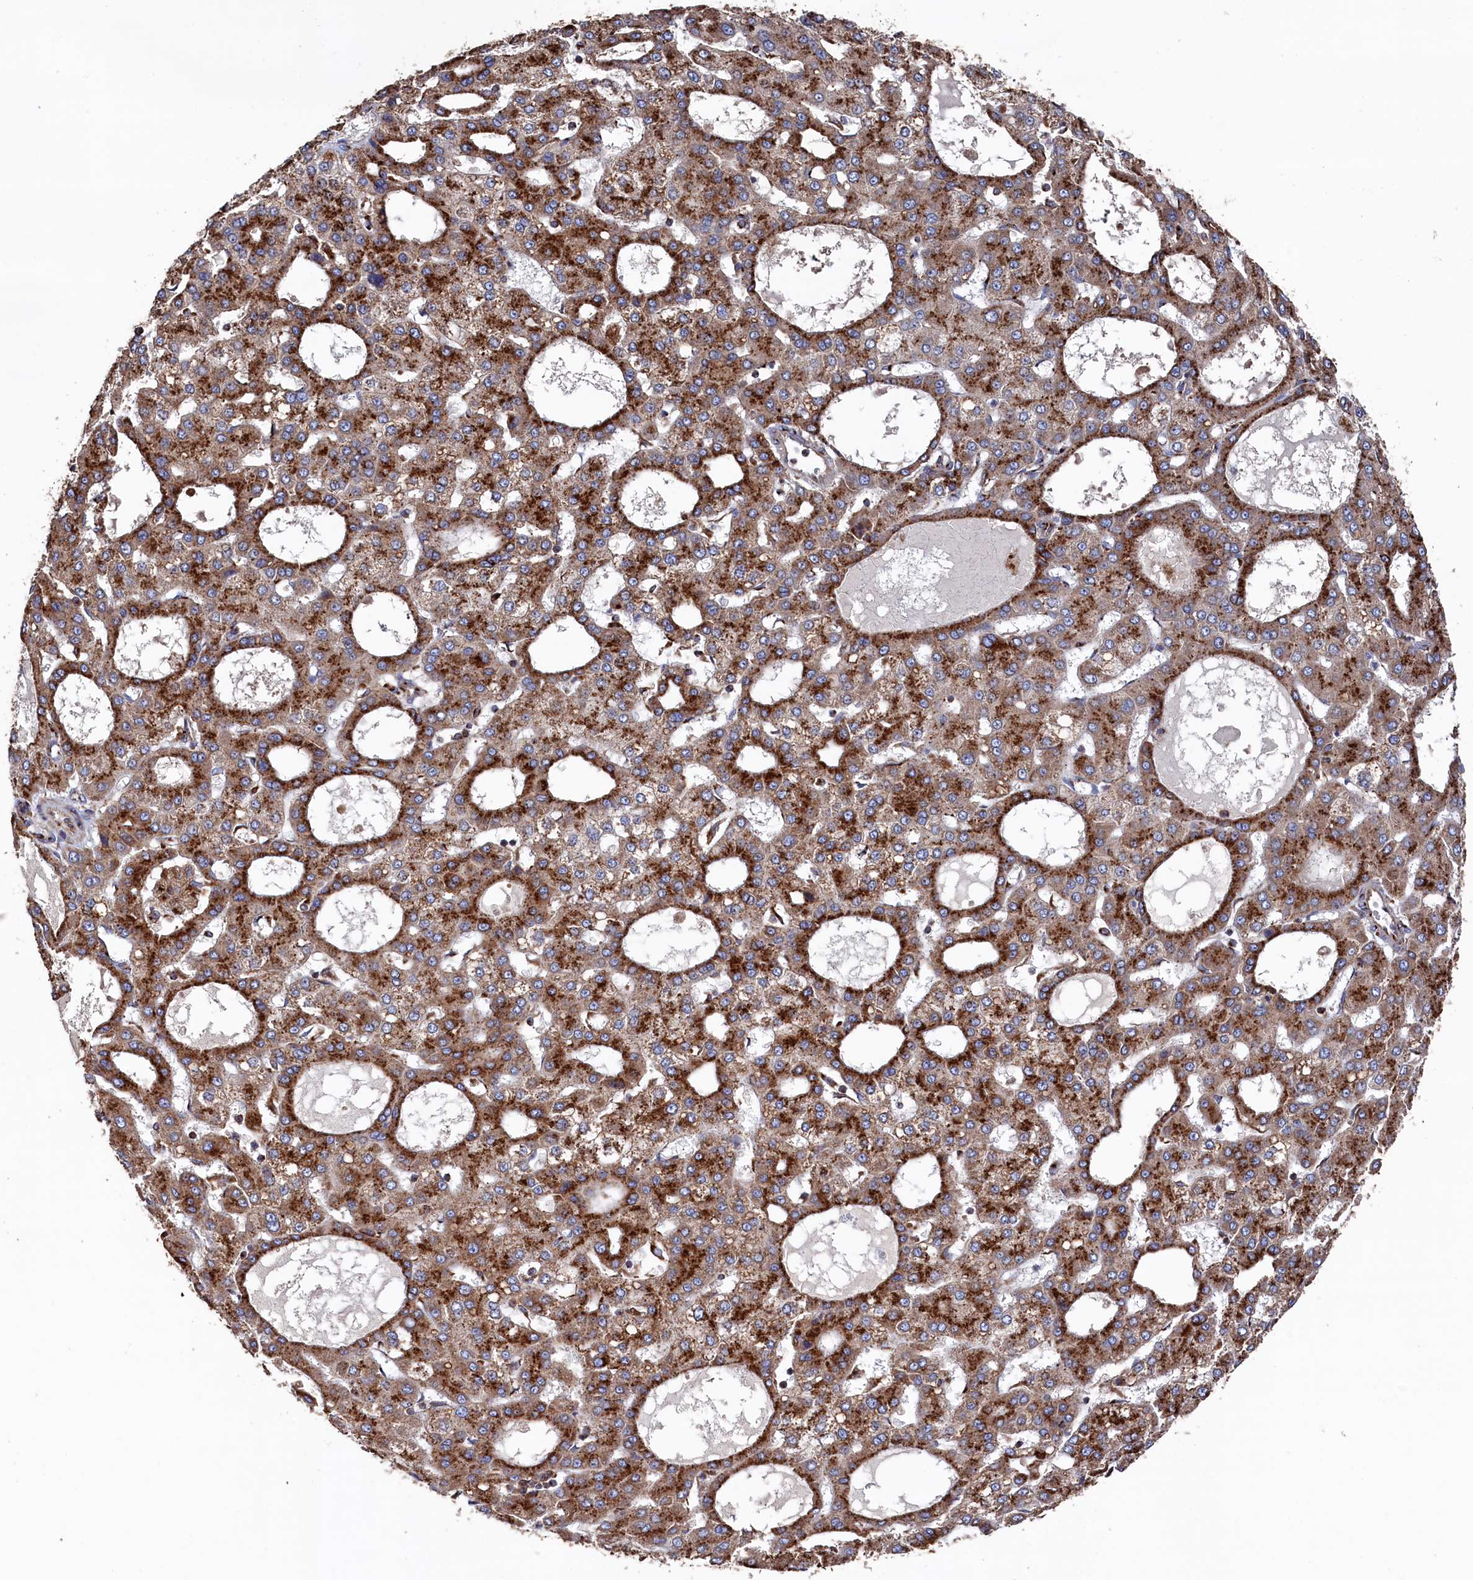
{"staining": {"intensity": "strong", "quantity": ">75%", "location": "cytoplasmic/membranous"}, "tissue": "liver cancer", "cell_type": "Tumor cells", "image_type": "cancer", "snomed": [{"axis": "morphology", "description": "Carcinoma, Hepatocellular, NOS"}, {"axis": "topography", "description": "Liver"}], "caption": "Immunohistochemistry (IHC) (DAB (3,3'-diaminobenzidine)) staining of human hepatocellular carcinoma (liver) shows strong cytoplasmic/membranous protein expression in about >75% of tumor cells.", "gene": "PRRC1", "patient": {"sex": "male", "age": 47}}